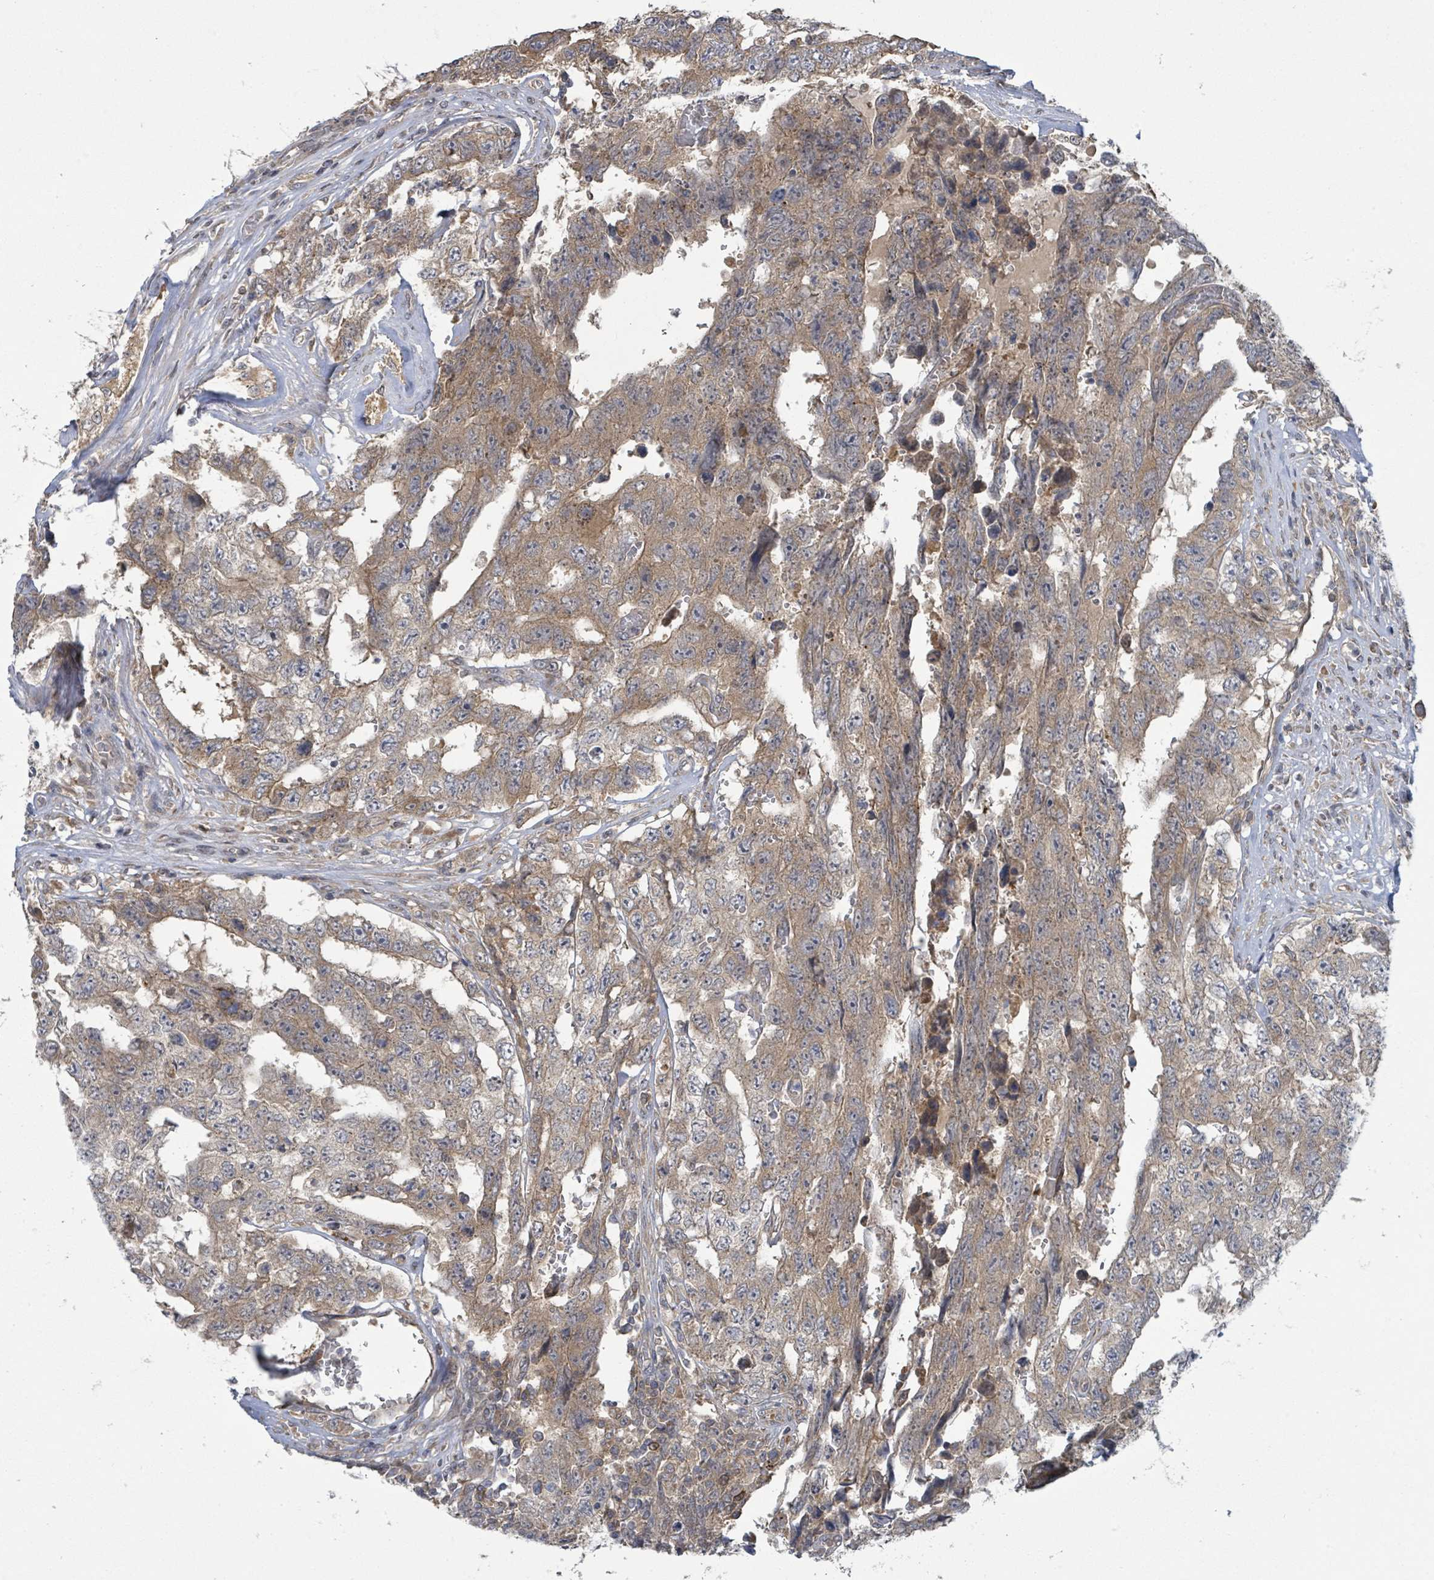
{"staining": {"intensity": "moderate", "quantity": ">75%", "location": "cytoplasmic/membranous"}, "tissue": "testis cancer", "cell_type": "Tumor cells", "image_type": "cancer", "snomed": [{"axis": "morphology", "description": "Normal tissue, NOS"}, {"axis": "morphology", "description": "Carcinoma, Embryonal, NOS"}, {"axis": "topography", "description": "Testis"}, {"axis": "topography", "description": "Epididymis"}], "caption": "An IHC micrograph of tumor tissue is shown. Protein staining in brown labels moderate cytoplasmic/membranous positivity in testis cancer within tumor cells. Using DAB (brown) and hematoxylin (blue) stains, captured at high magnification using brightfield microscopy.", "gene": "CCDC121", "patient": {"sex": "male", "age": 25}}